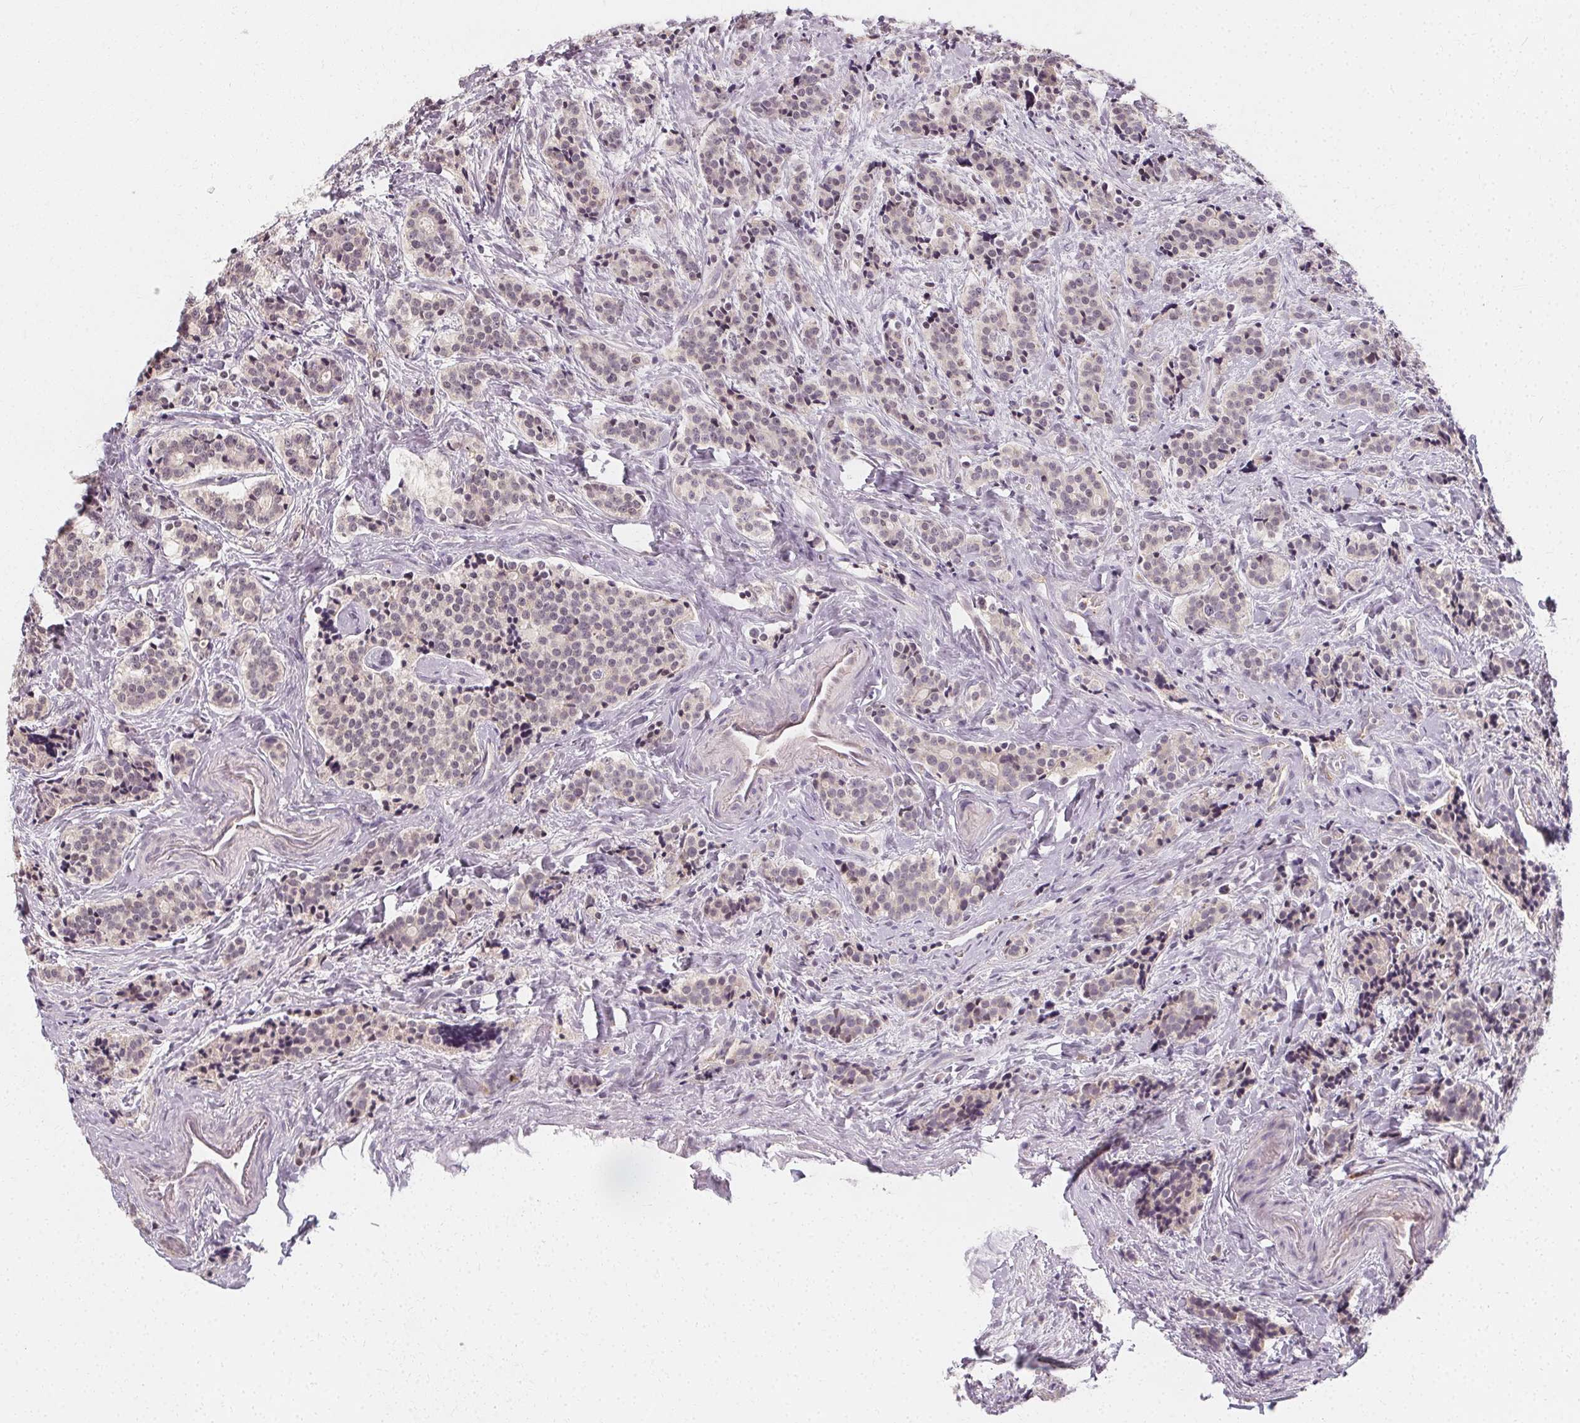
{"staining": {"intensity": "negative", "quantity": "none", "location": "none"}, "tissue": "carcinoid", "cell_type": "Tumor cells", "image_type": "cancer", "snomed": [{"axis": "morphology", "description": "Carcinoid, malignant, NOS"}, {"axis": "topography", "description": "Small intestine"}], "caption": "Immunohistochemistry of carcinoid reveals no positivity in tumor cells. (DAB immunohistochemistry, high magnification).", "gene": "CLCNKB", "patient": {"sex": "female", "age": 73}}